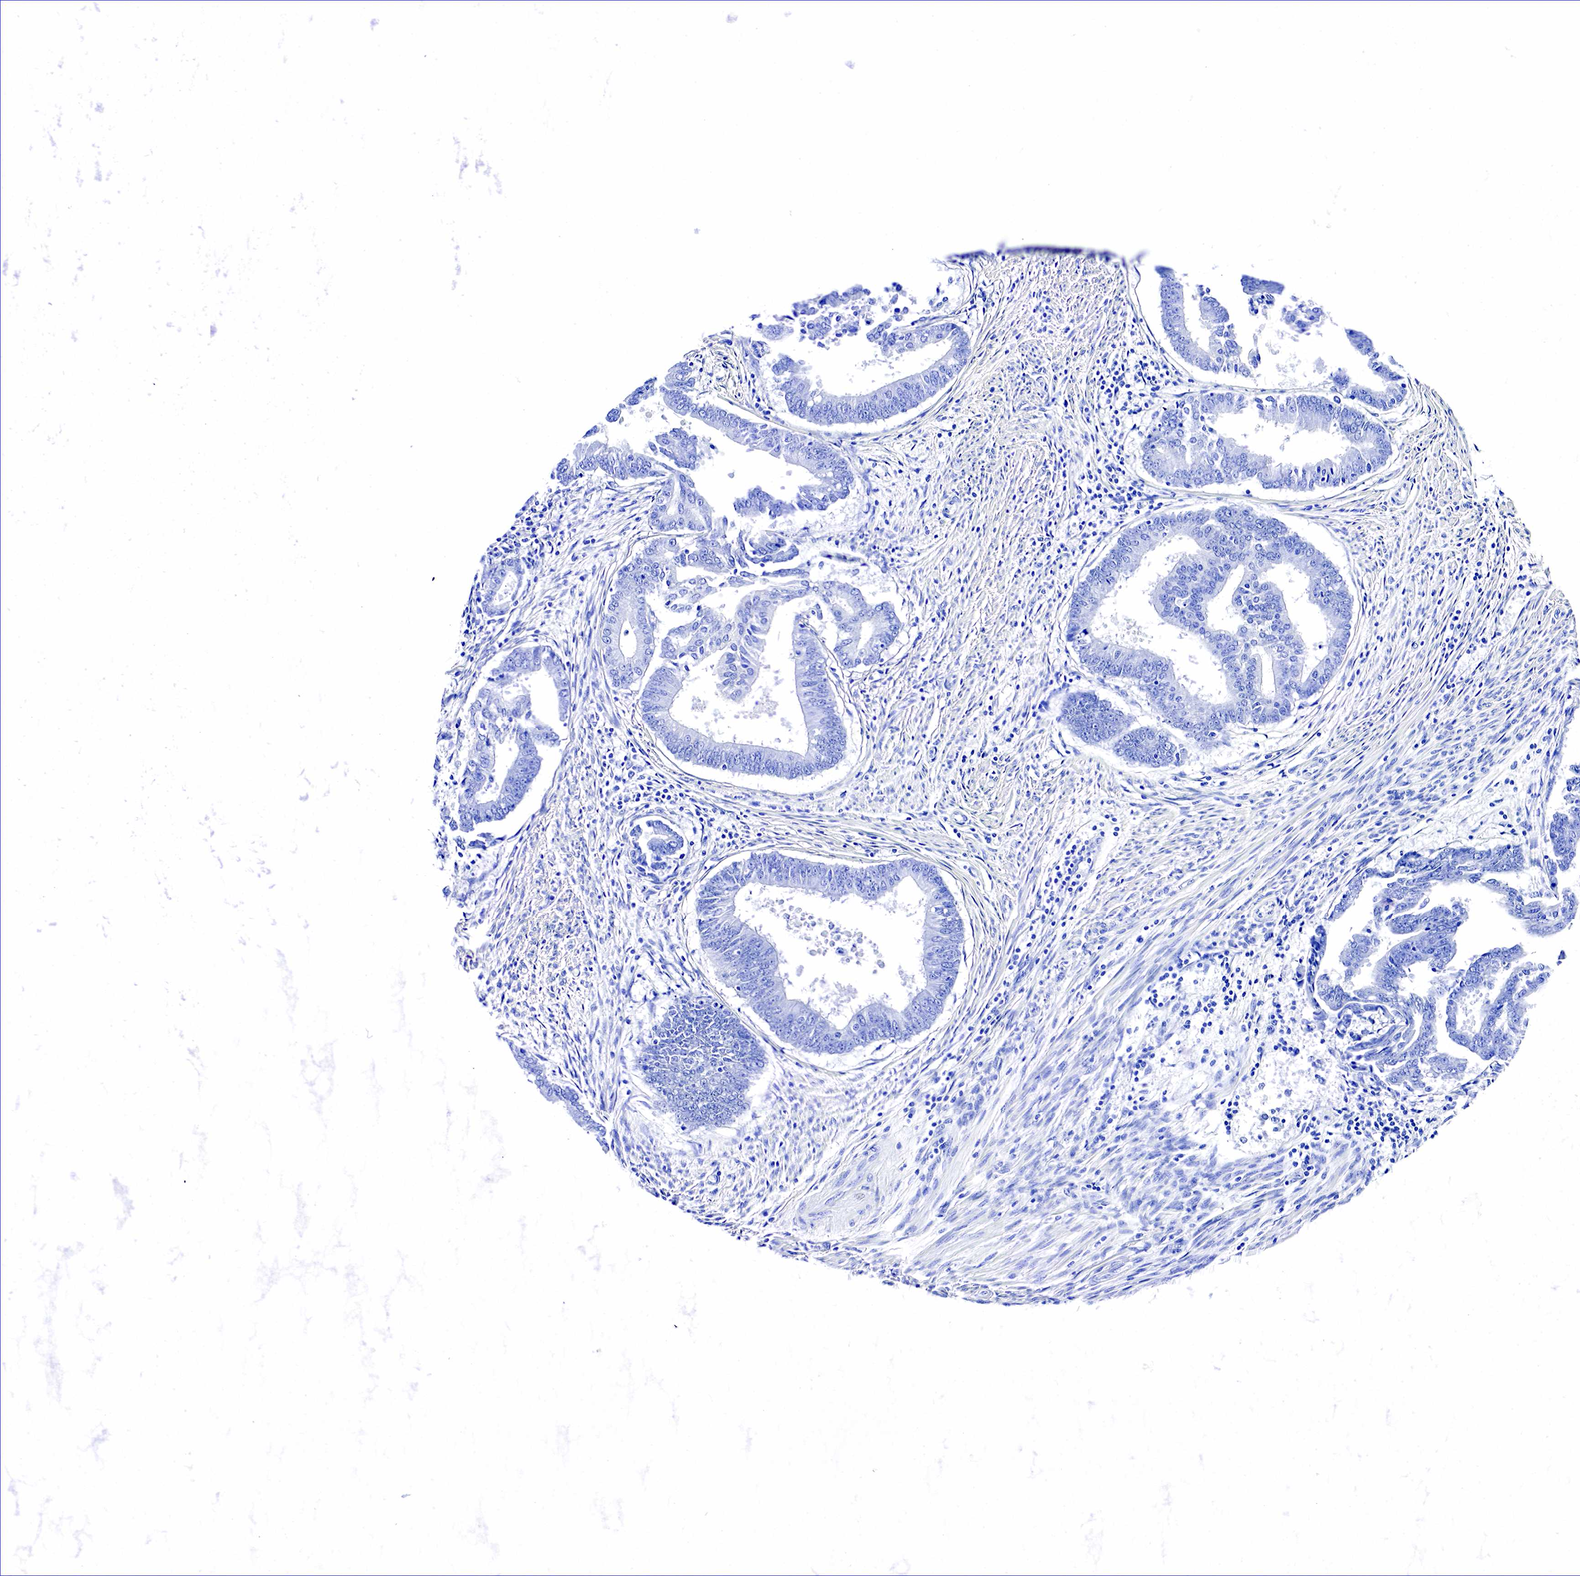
{"staining": {"intensity": "negative", "quantity": "none", "location": "none"}, "tissue": "endometrial cancer", "cell_type": "Tumor cells", "image_type": "cancer", "snomed": [{"axis": "morphology", "description": "Adenocarcinoma, NOS"}, {"axis": "topography", "description": "Endometrium"}], "caption": "Immunohistochemistry (IHC) of human endometrial cancer shows no positivity in tumor cells.", "gene": "GAST", "patient": {"sex": "female", "age": 63}}